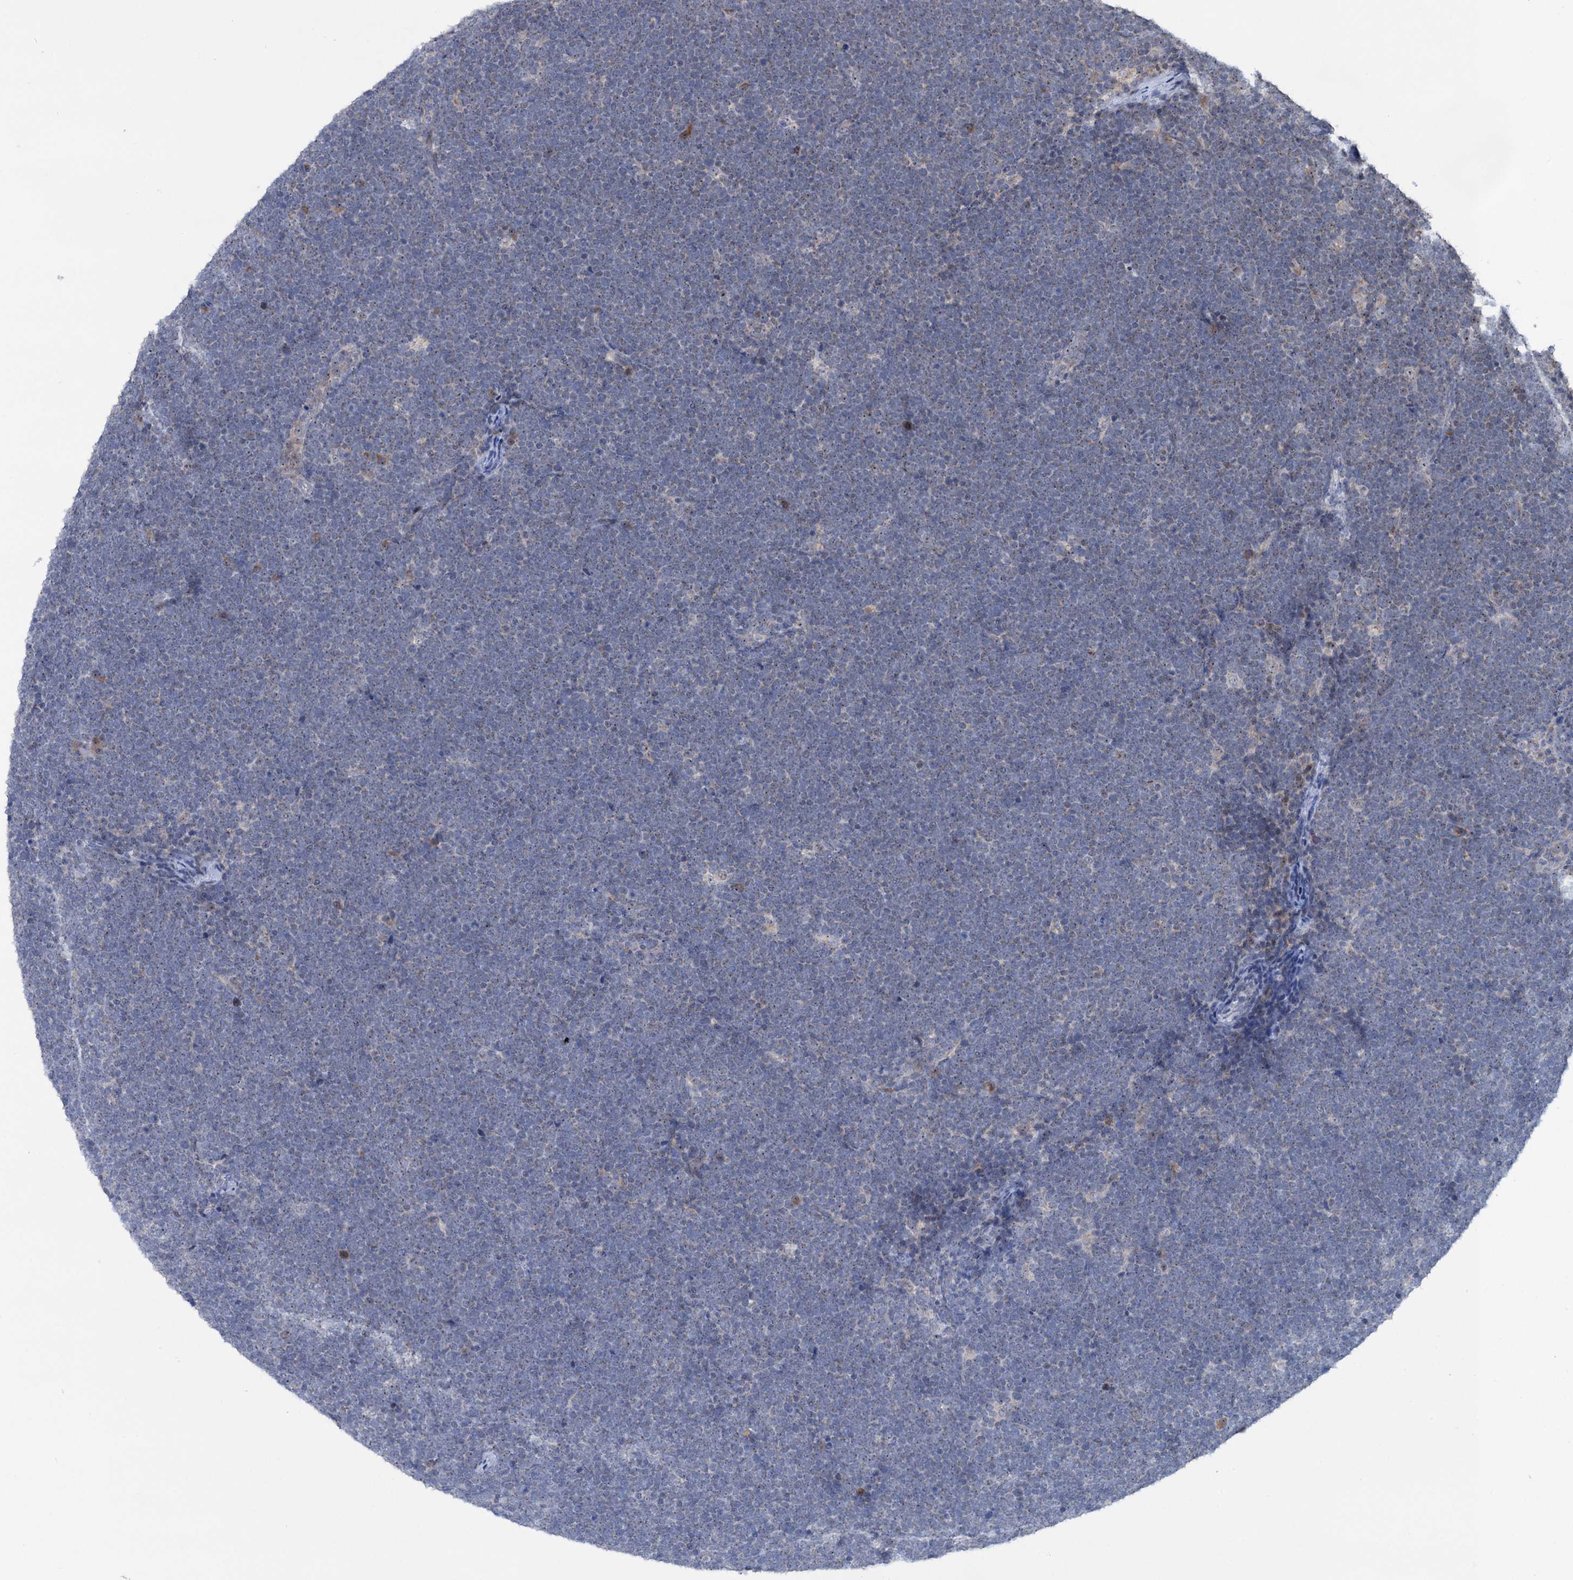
{"staining": {"intensity": "weak", "quantity": "<25%", "location": "nuclear"}, "tissue": "lymphoma", "cell_type": "Tumor cells", "image_type": "cancer", "snomed": [{"axis": "morphology", "description": "Malignant lymphoma, non-Hodgkin's type, High grade"}, {"axis": "topography", "description": "Lymph node"}], "caption": "Photomicrograph shows no protein positivity in tumor cells of lymphoma tissue. (DAB (3,3'-diaminobenzidine) IHC, high magnification).", "gene": "HTR3B", "patient": {"sex": "male", "age": 13}}